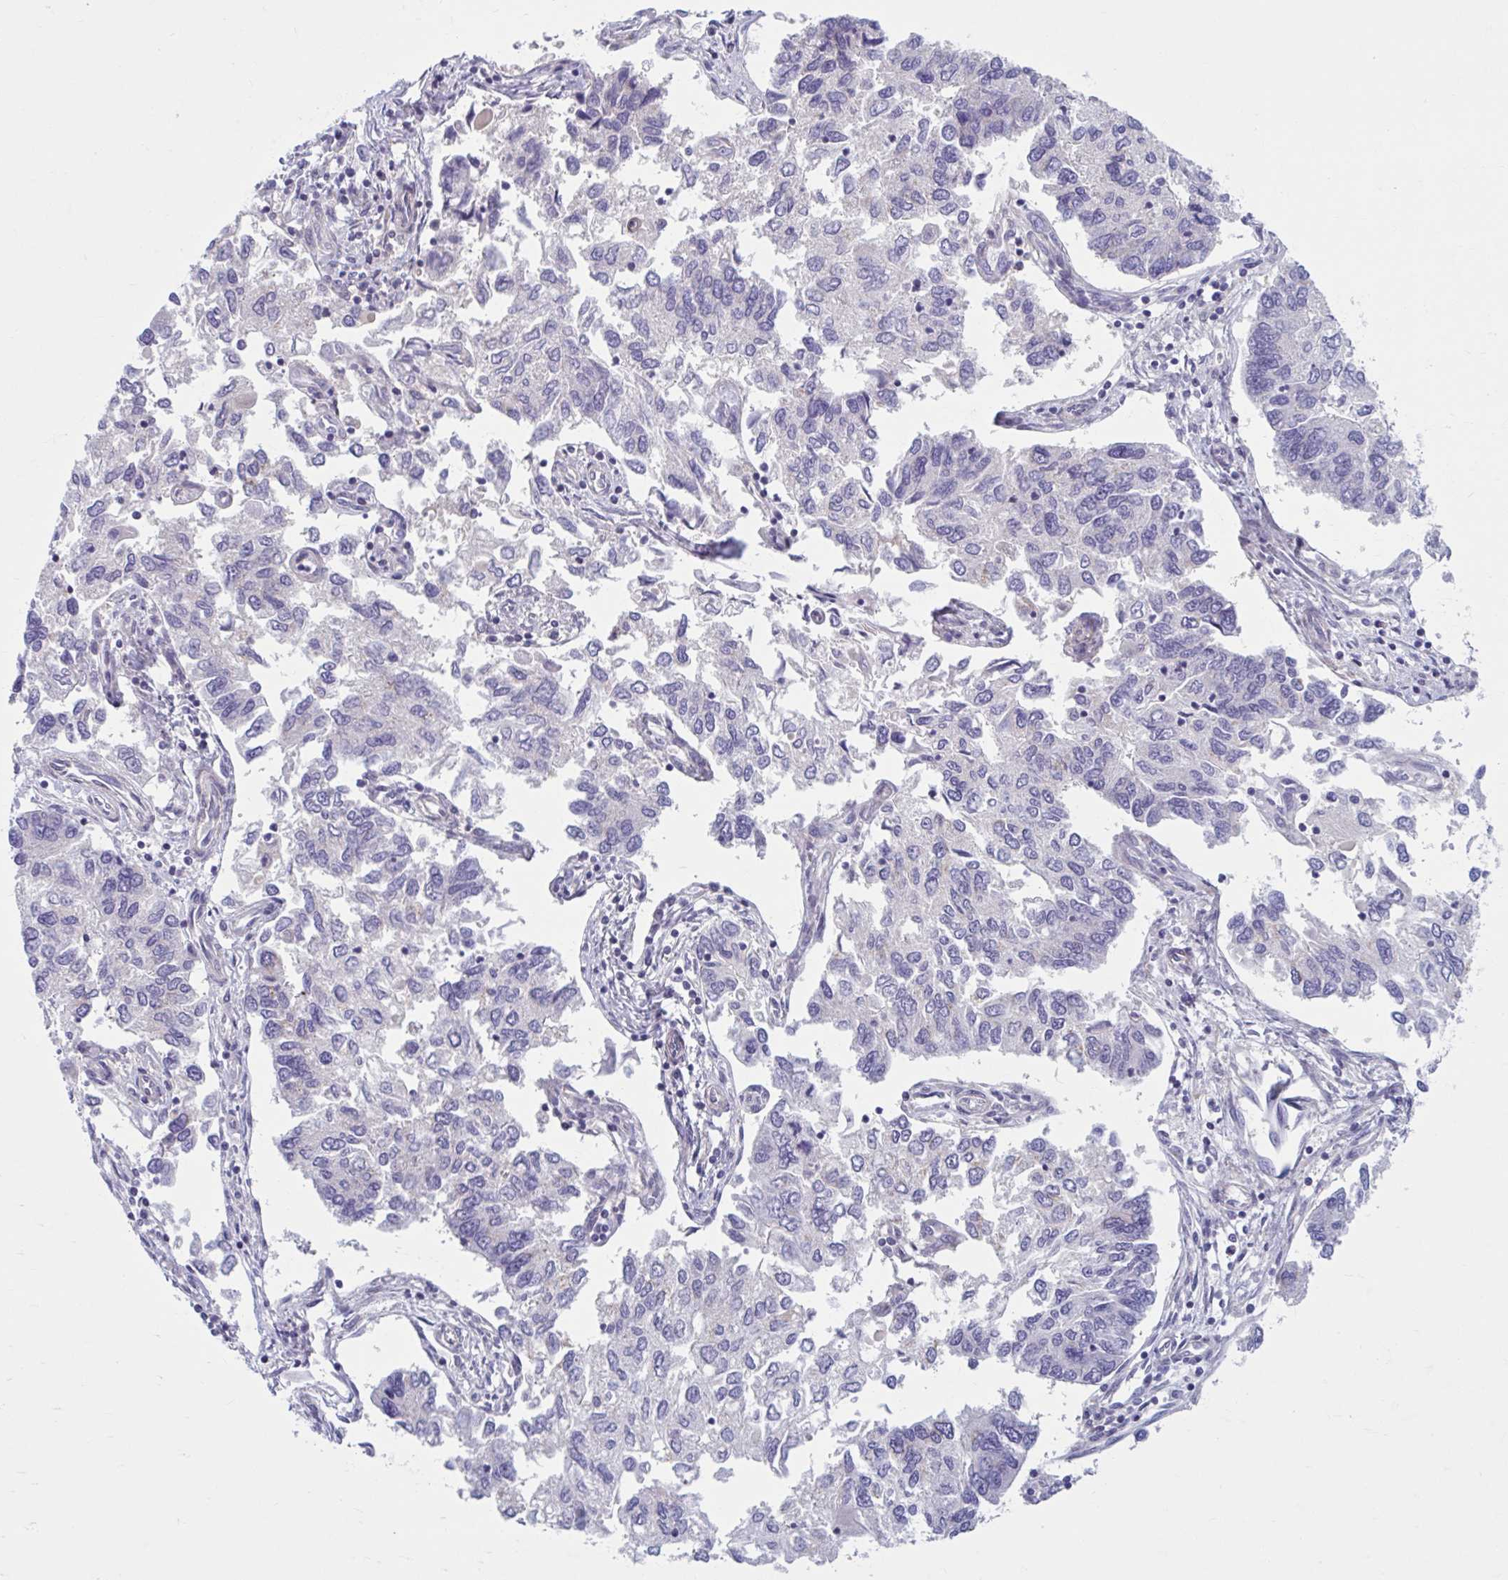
{"staining": {"intensity": "weak", "quantity": "<25%", "location": "cytoplasmic/membranous"}, "tissue": "endometrial cancer", "cell_type": "Tumor cells", "image_type": "cancer", "snomed": [{"axis": "morphology", "description": "Carcinoma, NOS"}, {"axis": "topography", "description": "Uterus"}], "caption": "This image is of endometrial carcinoma stained with immunohistochemistry to label a protein in brown with the nuclei are counter-stained blue. There is no positivity in tumor cells. (DAB IHC with hematoxylin counter stain).", "gene": "CHST3", "patient": {"sex": "female", "age": 76}}